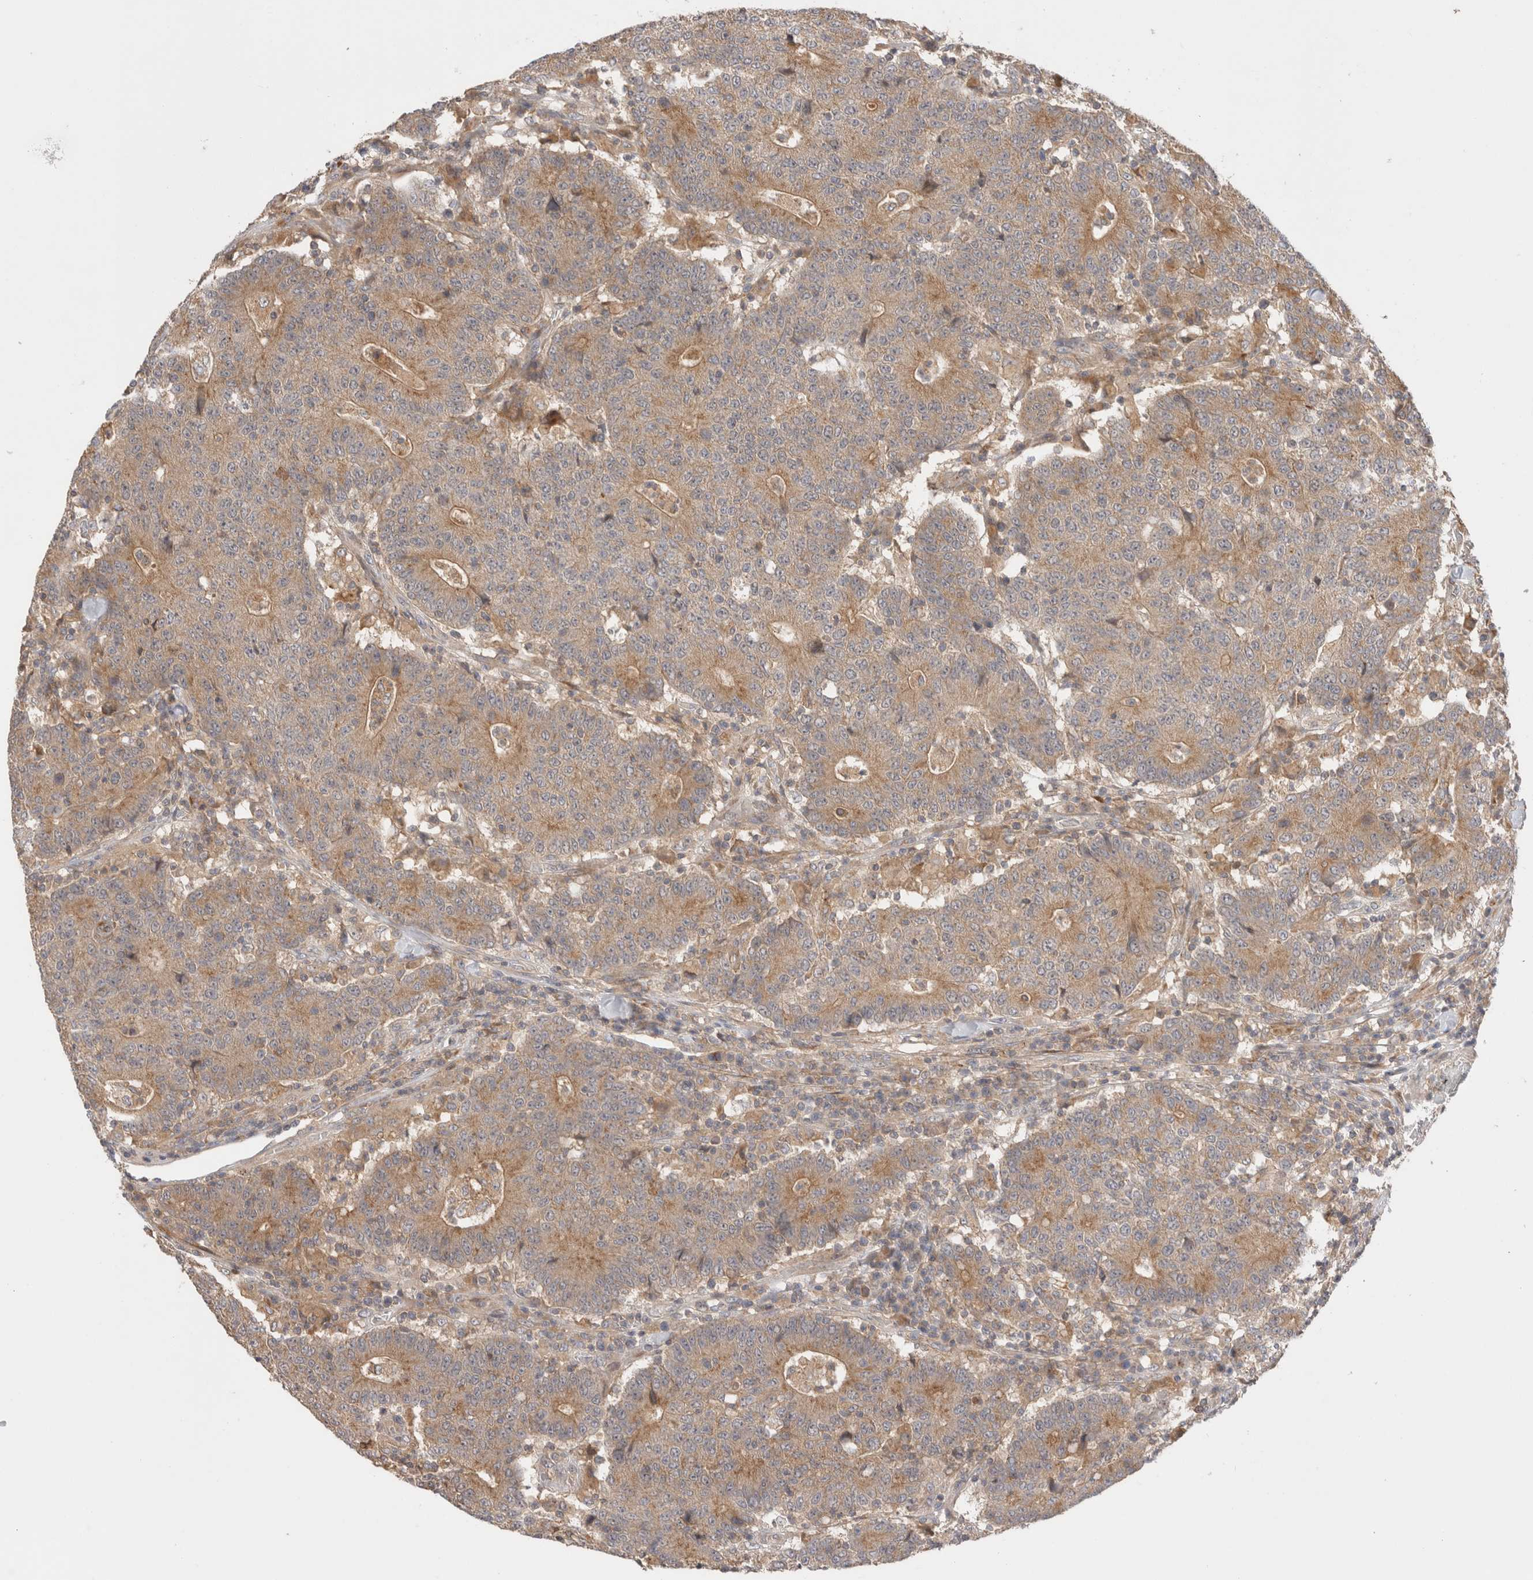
{"staining": {"intensity": "moderate", "quantity": ">75%", "location": "cytoplasmic/membranous"}, "tissue": "colorectal cancer", "cell_type": "Tumor cells", "image_type": "cancer", "snomed": [{"axis": "morphology", "description": "Normal tissue, NOS"}, {"axis": "morphology", "description": "Adenocarcinoma, NOS"}, {"axis": "topography", "description": "Colon"}], "caption": "Moderate cytoplasmic/membranous protein positivity is seen in about >75% of tumor cells in colorectal adenocarcinoma. The staining is performed using DAB (3,3'-diaminobenzidine) brown chromogen to label protein expression. The nuclei are counter-stained blue using hematoxylin.", "gene": "VPS28", "patient": {"sex": "female", "age": 75}}